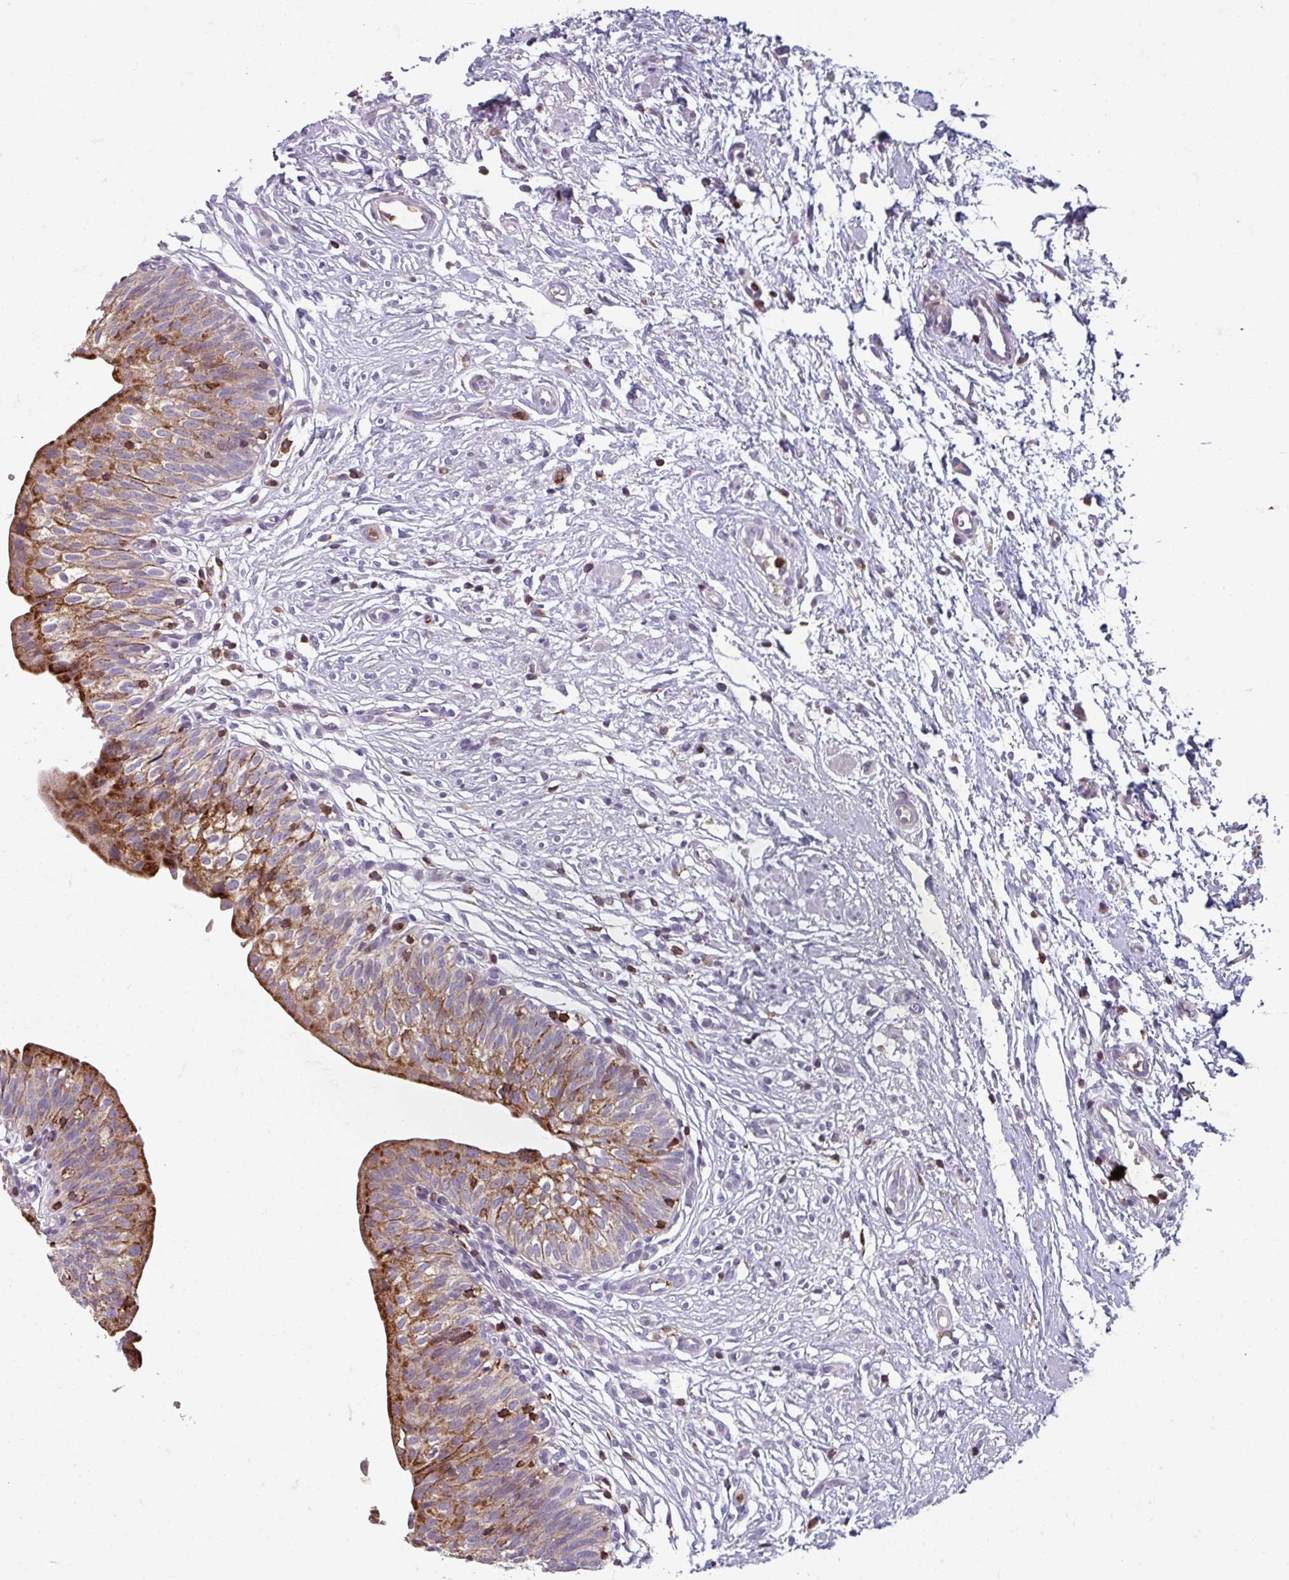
{"staining": {"intensity": "strong", "quantity": ">75%", "location": "cytoplasmic/membranous"}, "tissue": "urinary bladder", "cell_type": "Urothelial cells", "image_type": "normal", "snomed": [{"axis": "morphology", "description": "Normal tissue, NOS"}, {"axis": "topography", "description": "Urinary bladder"}], "caption": "Human urinary bladder stained with a brown dye demonstrates strong cytoplasmic/membranous positive positivity in approximately >75% of urothelial cells.", "gene": "NEDD9", "patient": {"sex": "male", "age": 55}}